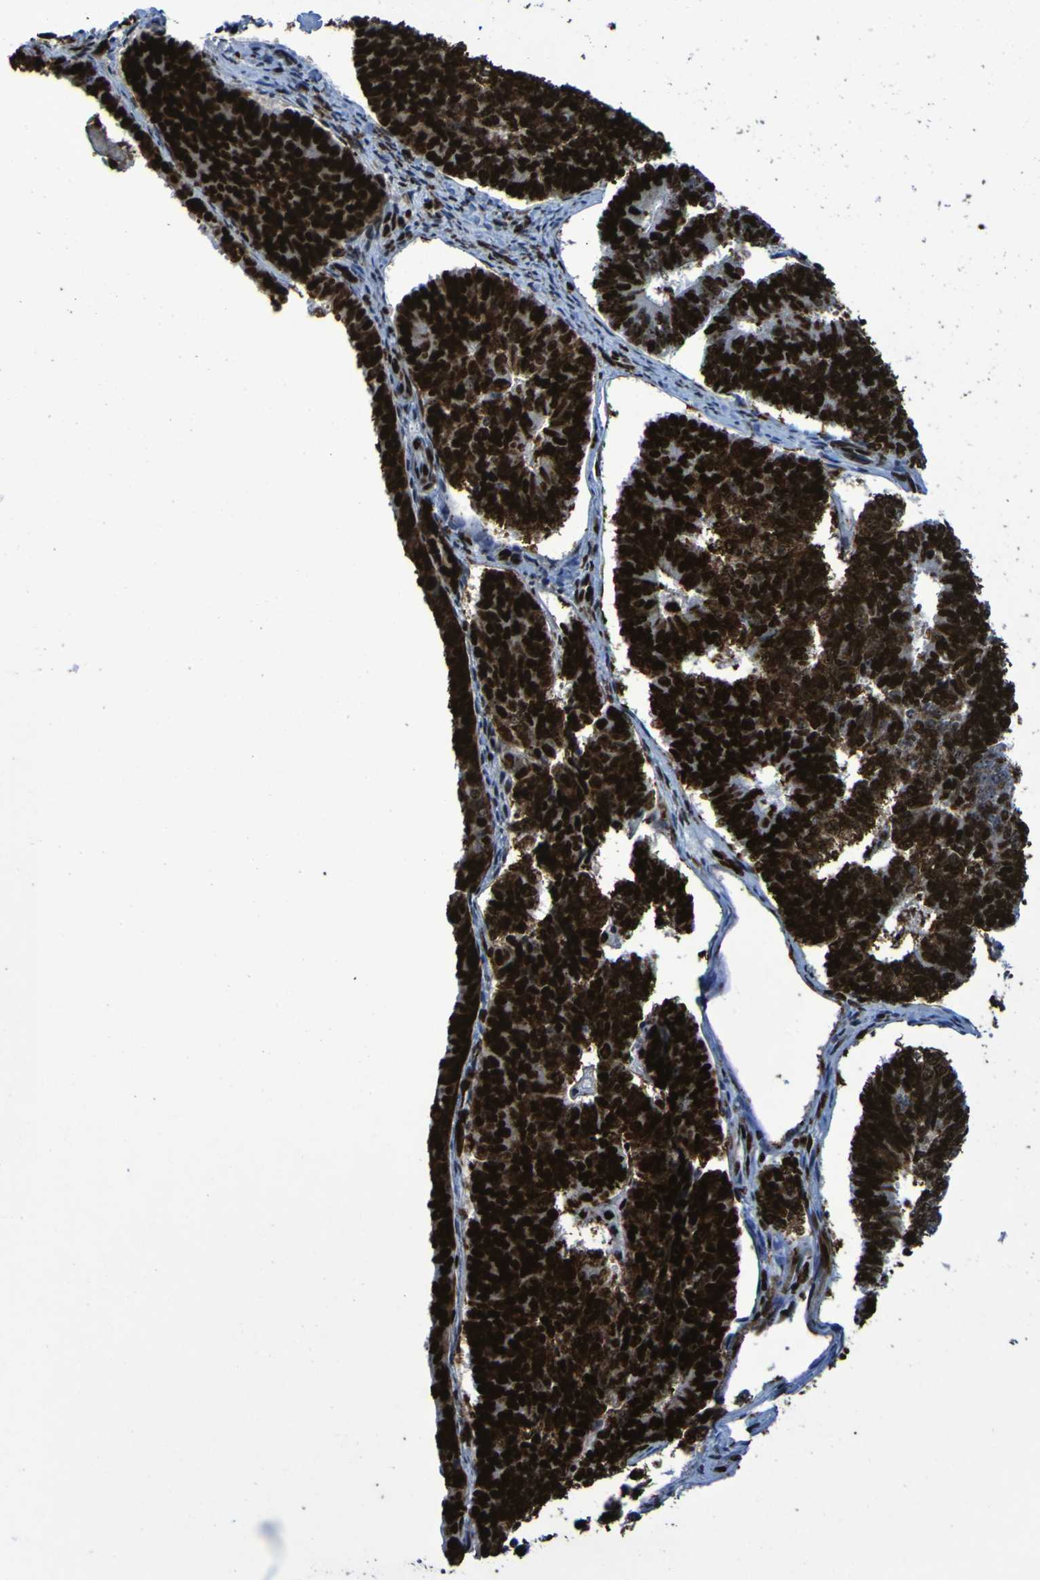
{"staining": {"intensity": "strong", "quantity": ">75%", "location": "cytoplasmic/membranous,nuclear"}, "tissue": "endometrial cancer", "cell_type": "Tumor cells", "image_type": "cancer", "snomed": [{"axis": "morphology", "description": "Adenocarcinoma, NOS"}, {"axis": "topography", "description": "Endometrium"}], "caption": "This is a micrograph of immunohistochemistry (IHC) staining of endometrial cancer, which shows strong expression in the cytoplasmic/membranous and nuclear of tumor cells.", "gene": "NPM1", "patient": {"sex": "female", "age": 70}}